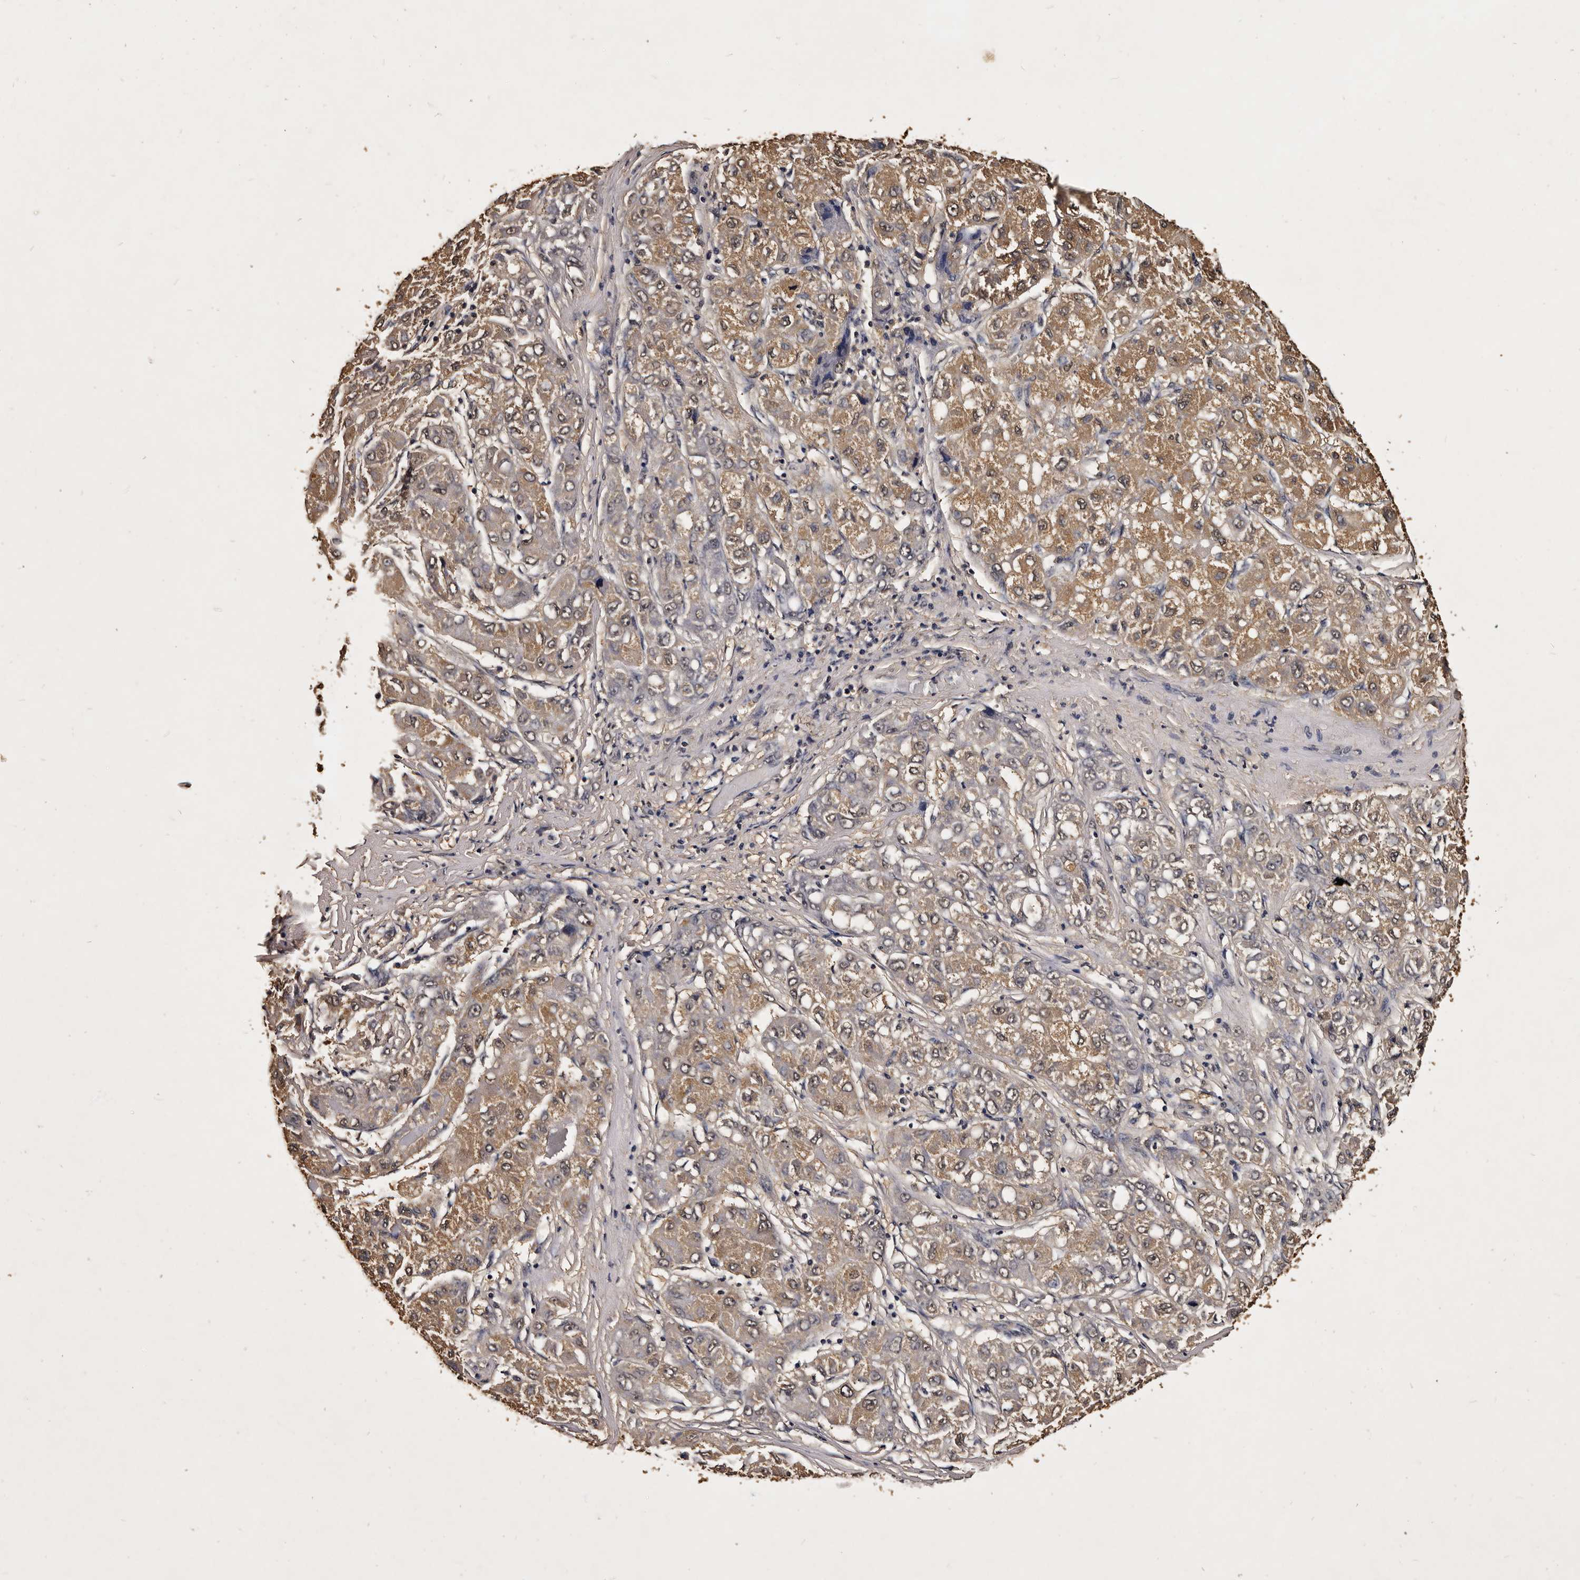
{"staining": {"intensity": "moderate", "quantity": ">75%", "location": "cytoplasmic/membranous"}, "tissue": "liver cancer", "cell_type": "Tumor cells", "image_type": "cancer", "snomed": [{"axis": "morphology", "description": "Carcinoma, Hepatocellular, NOS"}, {"axis": "topography", "description": "Liver"}], "caption": "Tumor cells reveal medium levels of moderate cytoplasmic/membranous staining in approximately >75% of cells in human liver cancer. (DAB (3,3'-diaminobenzidine) IHC, brown staining for protein, blue staining for nuclei).", "gene": "PARS2", "patient": {"sex": "male", "age": 80}}